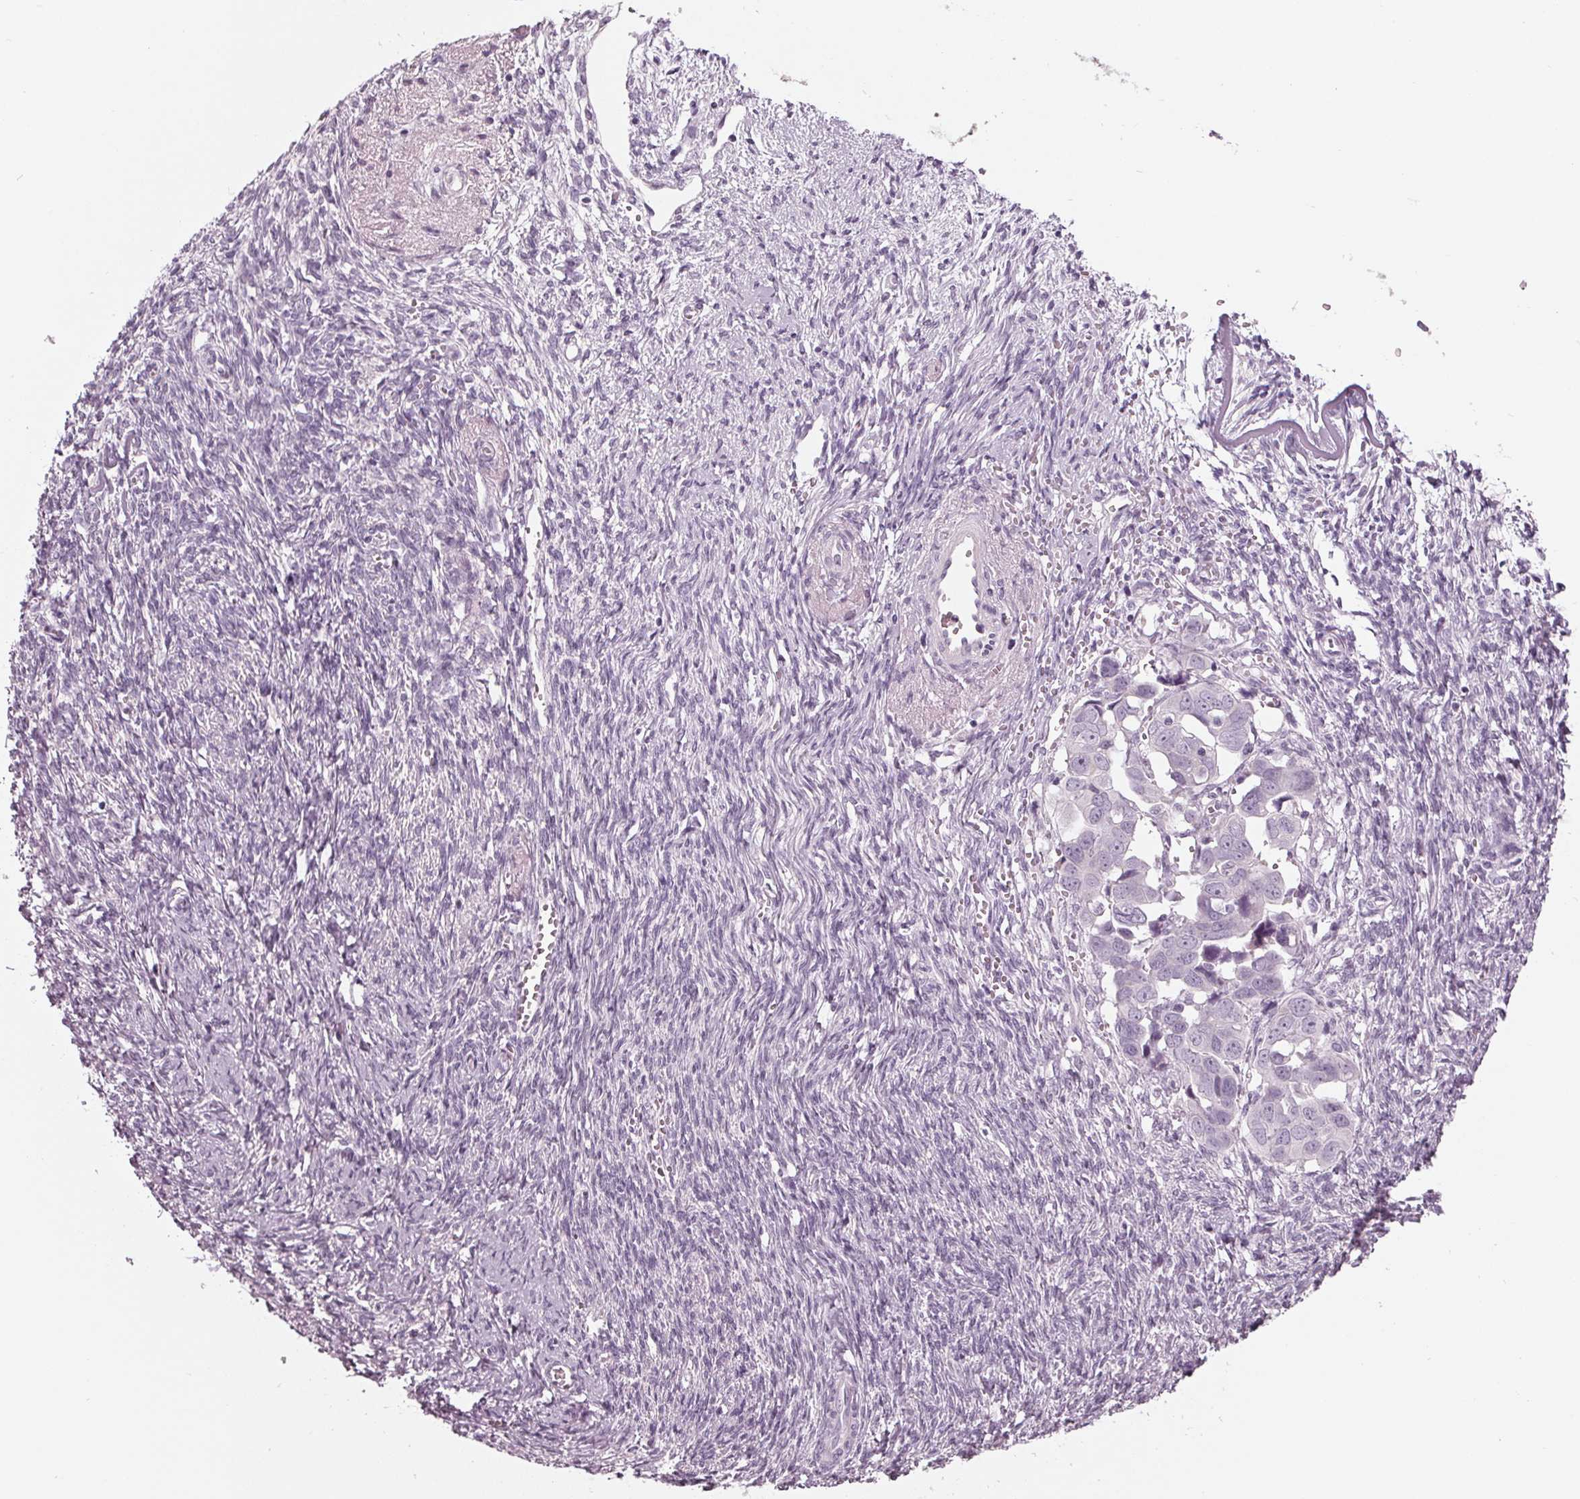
{"staining": {"intensity": "negative", "quantity": "none", "location": "none"}, "tissue": "ovarian cancer", "cell_type": "Tumor cells", "image_type": "cancer", "snomed": [{"axis": "morphology", "description": "Cystadenocarcinoma, serous, NOS"}, {"axis": "topography", "description": "Ovary"}], "caption": "This is an IHC micrograph of ovarian cancer (serous cystadenocarcinoma). There is no staining in tumor cells.", "gene": "TNNC2", "patient": {"sex": "female", "age": 59}}